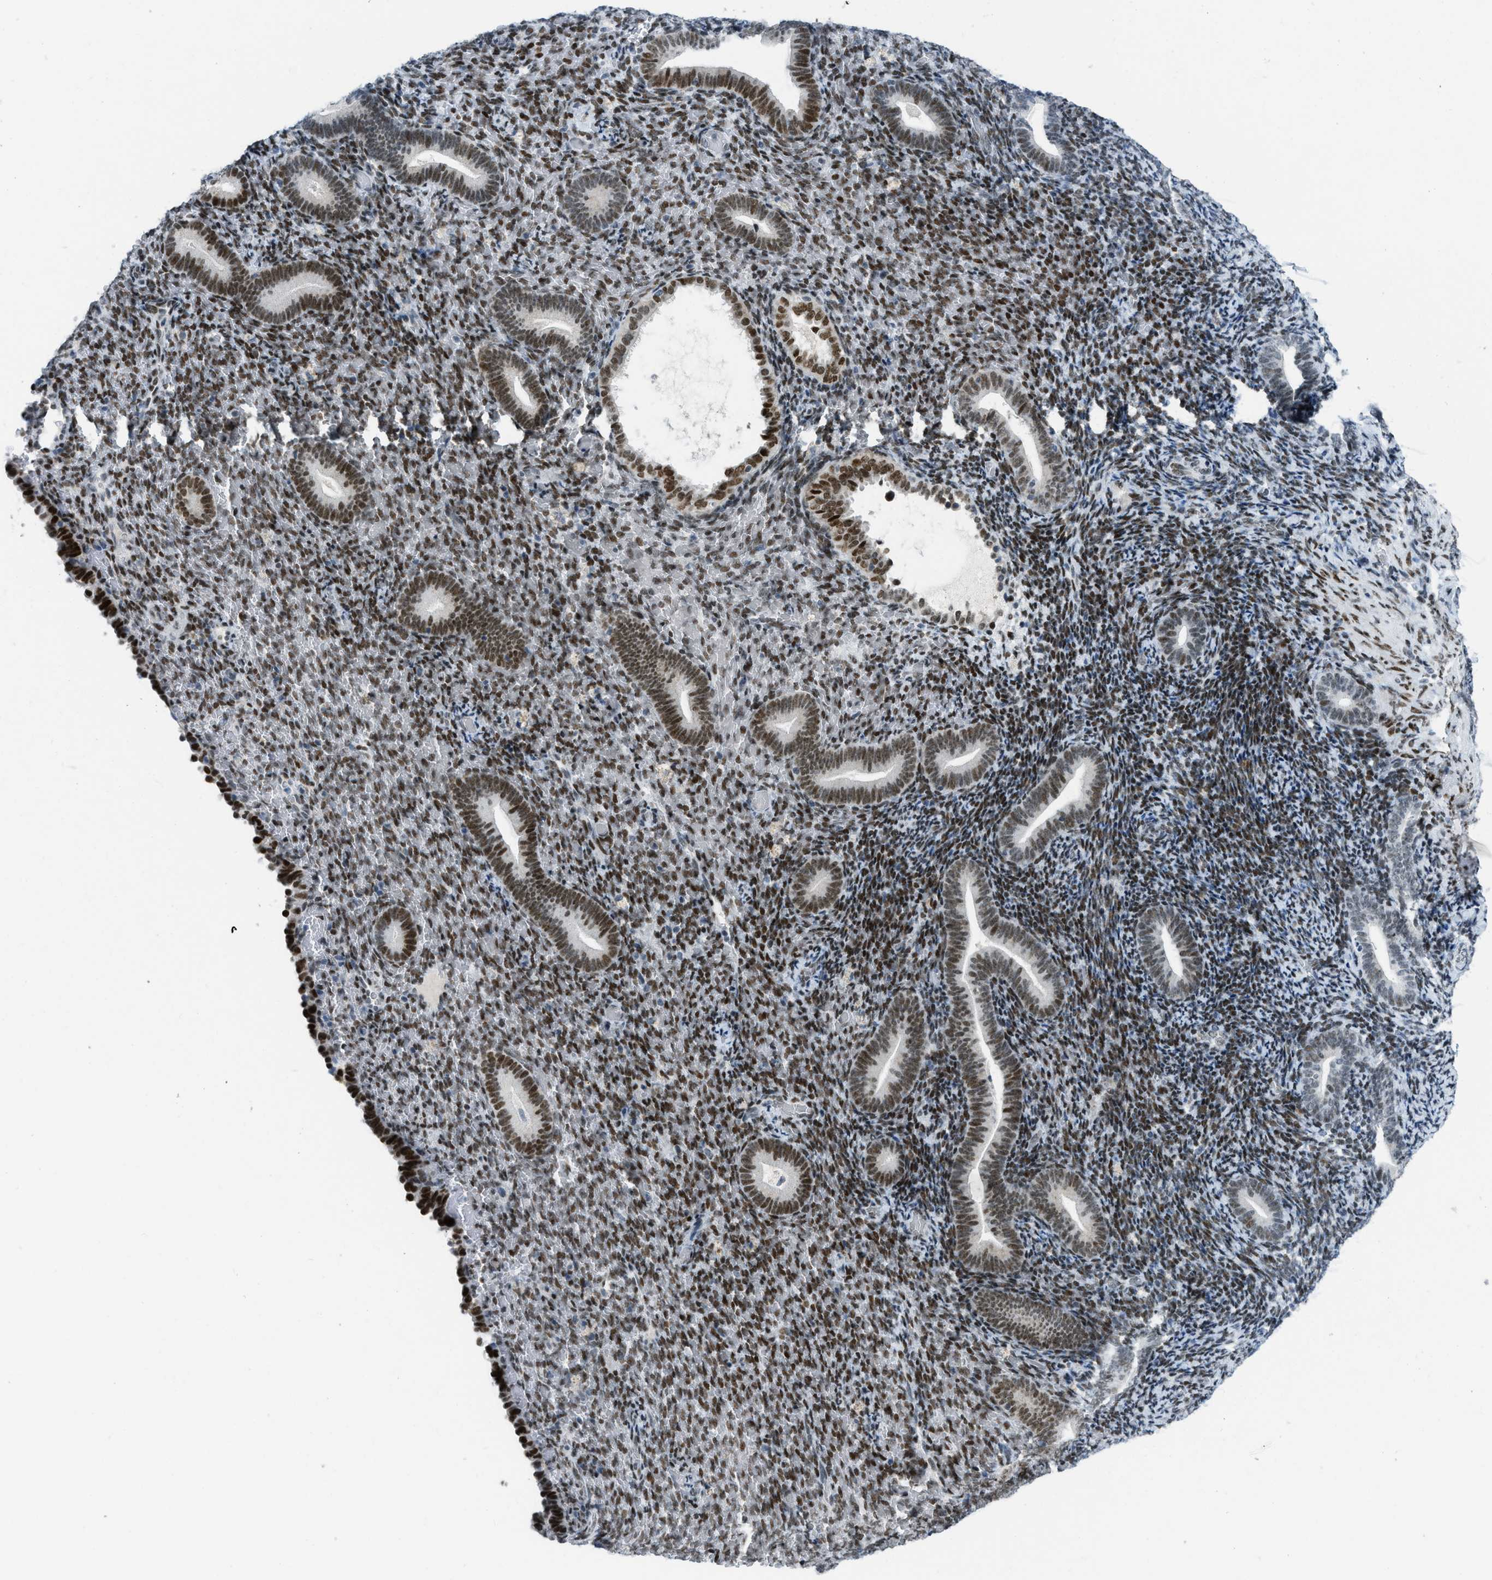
{"staining": {"intensity": "strong", "quantity": ">75%", "location": "nuclear"}, "tissue": "endometrium", "cell_type": "Cells in endometrial stroma", "image_type": "normal", "snomed": [{"axis": "morphology", "description": "Normal tissue, NOS"}, {"axis": "topography", "description": "Endometrium"}], "caption": "A brown stain labels strong nuclear positivity of a protein in cells in endometrial stroma of unremarkable human endometrium. The staining was performed using DAB, with brown indicating positive protein expression. Nuclei are stained blue with hematoxylin.", "gene": "PBX1", "patient": {"sex": "female", "age": 51}}